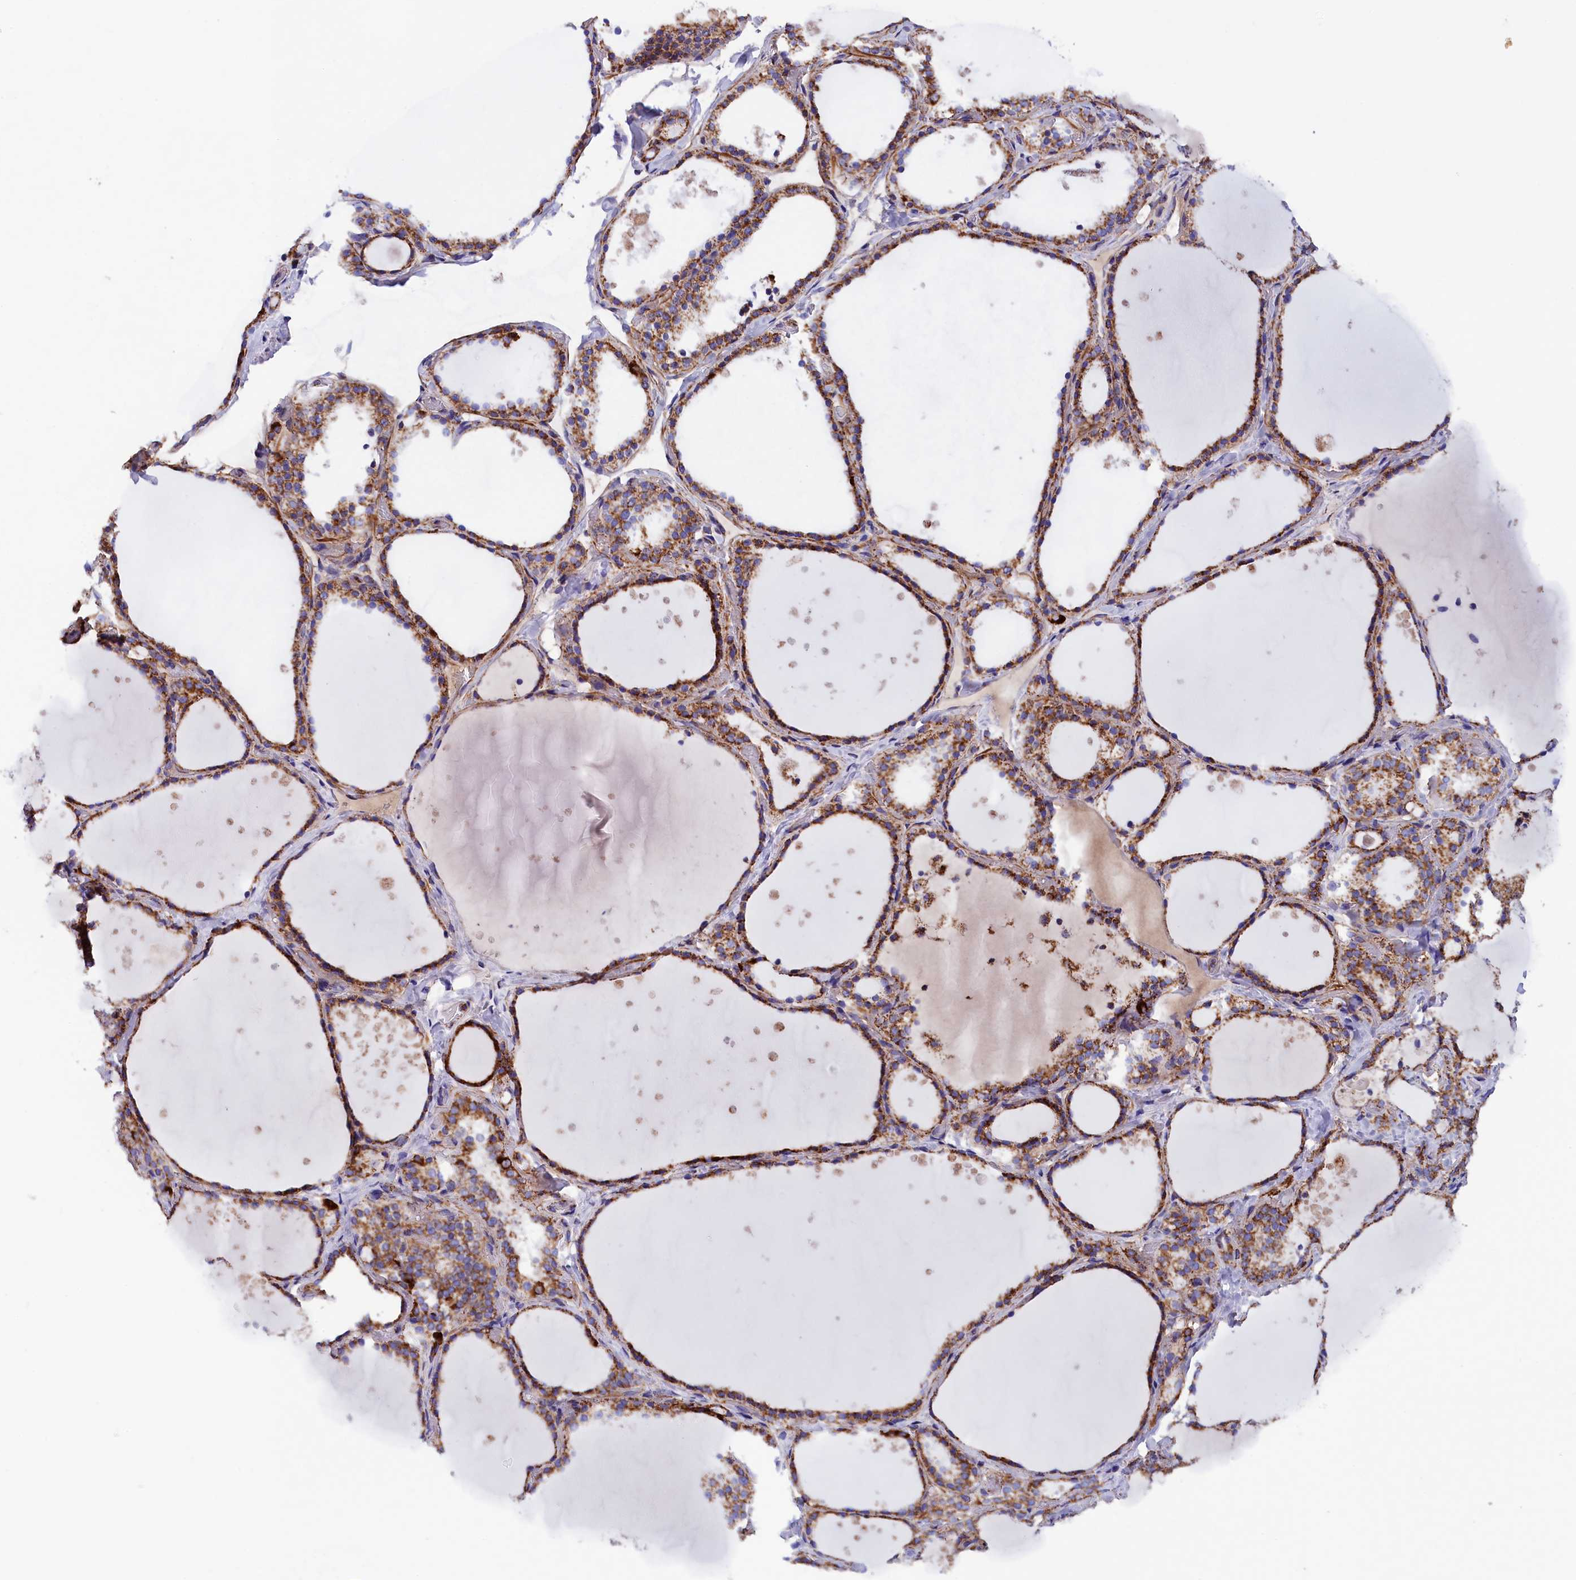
{"staining": {"intensity": "moderate", "quantity": ">75%", "location": "cytoplasmic/membranous"}, "tissue": "thyroid gland", "cell_type": "Glandular cells", "image_type": "normal", "snomed": [{"axis": "morphology", "description": "Normal tissue, NOS"}, {"axis": "topography", "description": "Thyroid gland"}], "caption": "Thyroid gland stained with a brown dye displays moderate cytoplasmic/membranous positive staining in approximately >75% of glandular cells.", "gene": "SLC39A3", "patient": {"sex": "female", "age": 44}}